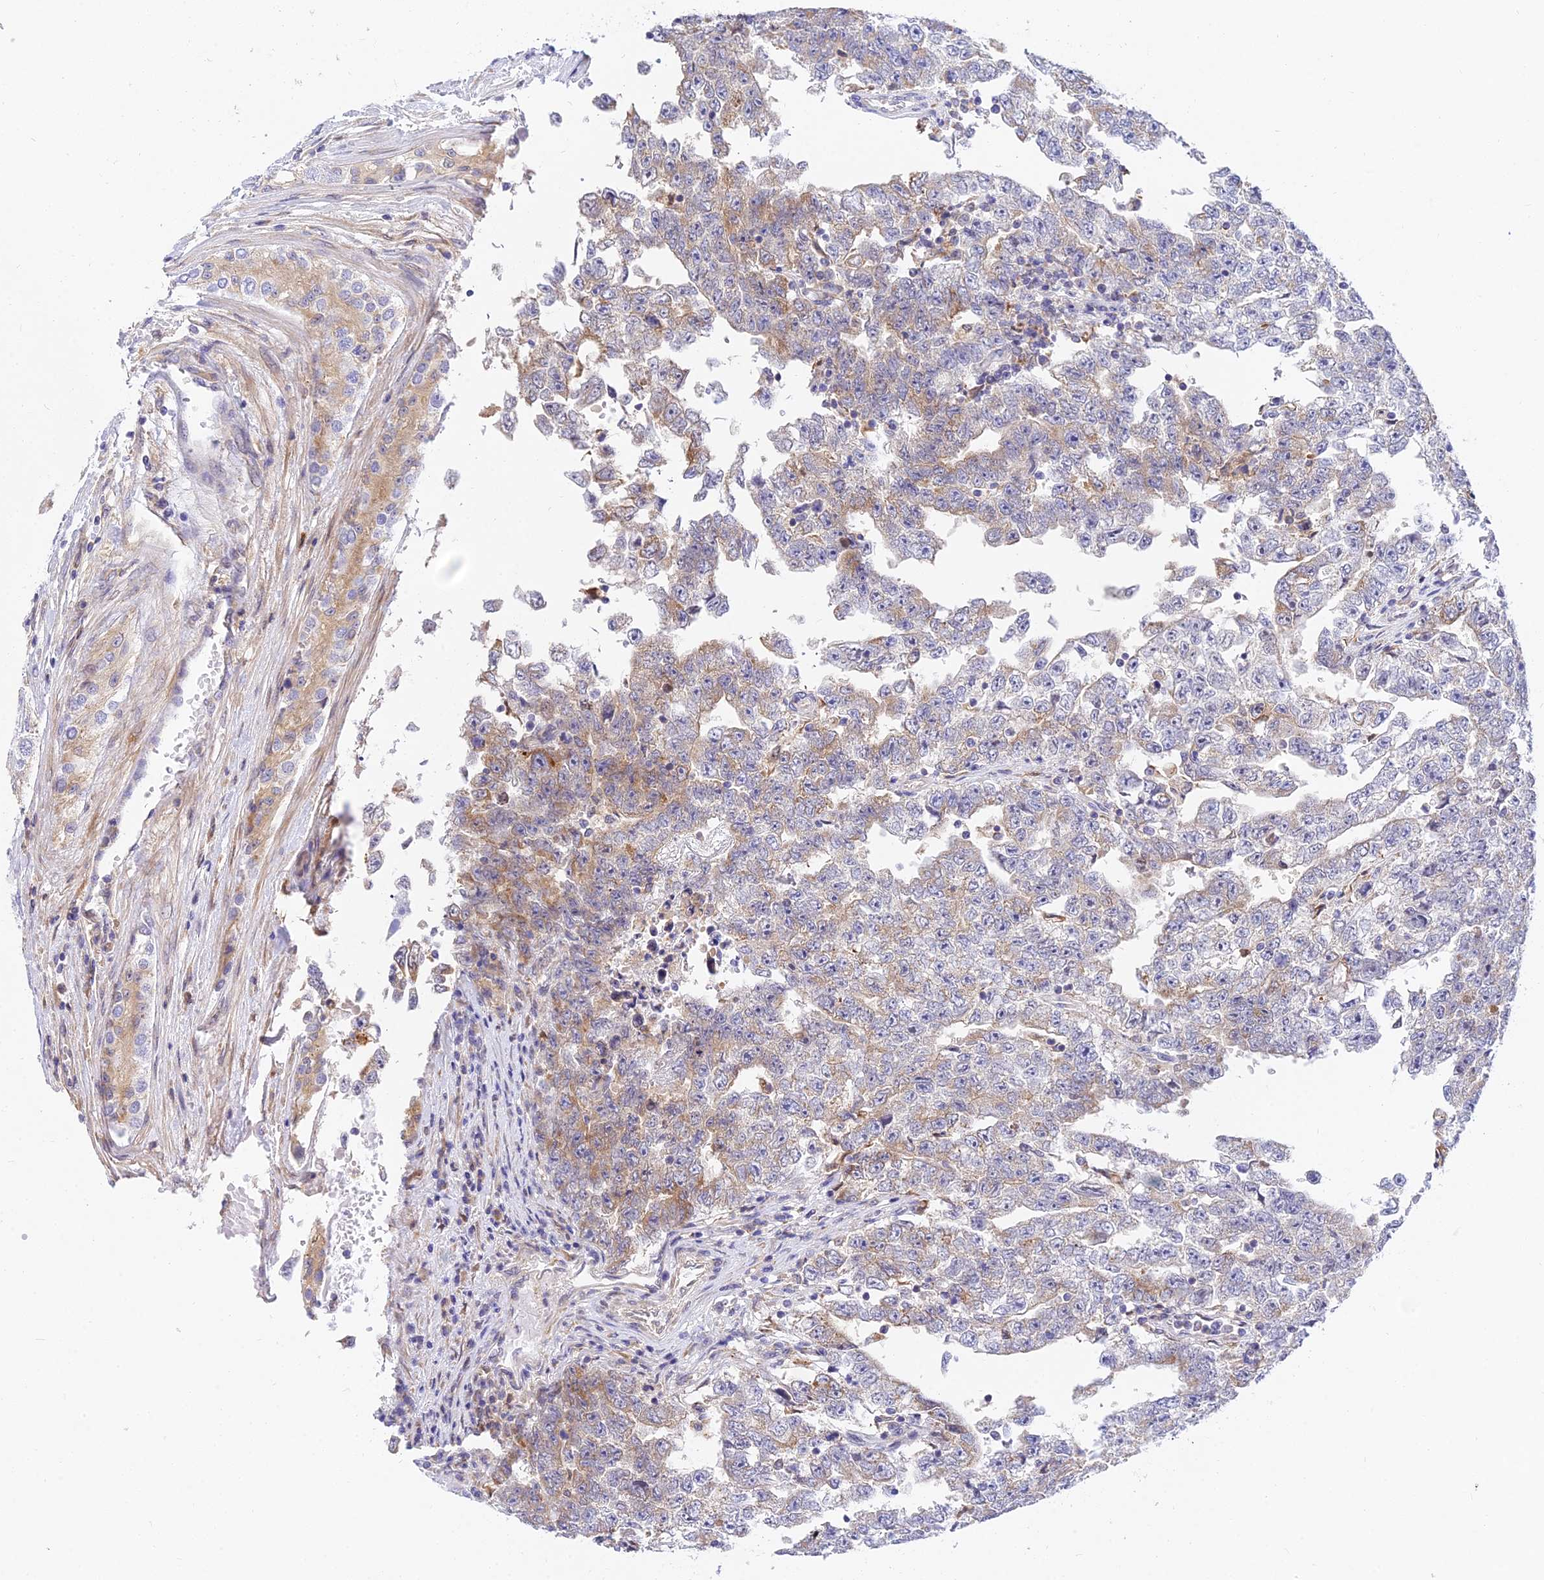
{"staining": {"intensity": "weak", "quantity": "25%-75%", "location": "cytoplasmic/membranous"}, "tissue": "testis cancer", "cell_type": "Tumor cells", "image_type": "cancer", "snomed": [{"axis": "morphology", "description": "Carcinoma, Embryonal, NOS"}, {"axis": "topography", "description": "Testis"}], "caption": "Human embryonal carcinoma (testis) stained with a protein marker reveals weak staining in tumor cells.", "gene": "ARL8B", "patient": {"sex": "male", "age": 25}}